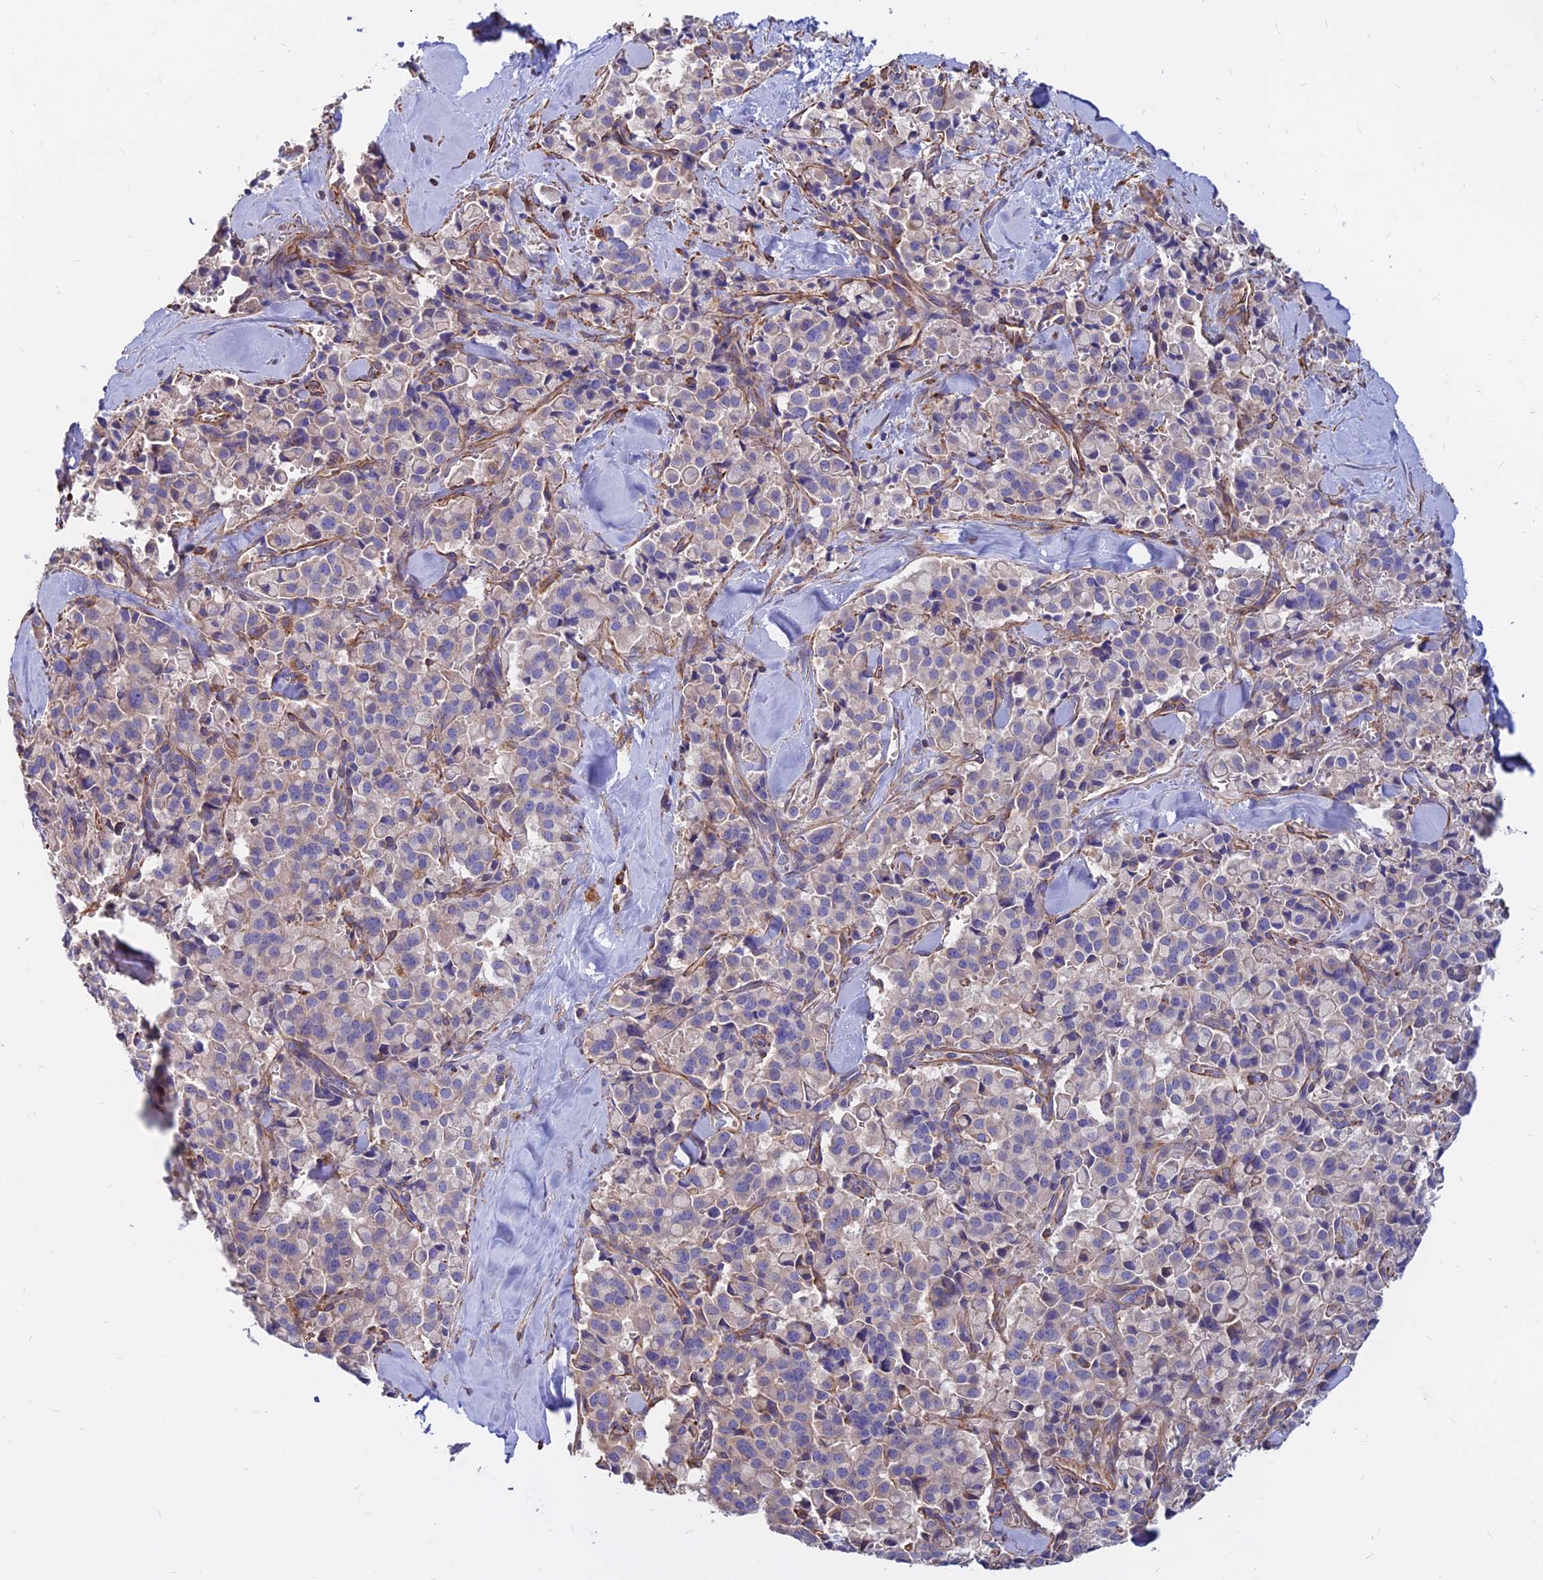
{"staining": {"intensity": "weak", "quantity": "<25%", "location": "cytoplasmic/membranous"}, "tissue": "pancreatic cancer", "cell_type": "Tumor cells", "image_type": "cancer", "snomed": [{"axis": "morphology", "description": "Adenocarcinoma, NOS"}, {"axis": "topography", "description": "Pancreas"}], "caption": "Immunohistochemistry image of pancreatic cancer (adenocarcinoma) stained for a protein (brown), which demonstrates no positivity in tumor cells.", "gene": "CDK18", "patient": {"sex": "male", "age": 65}}